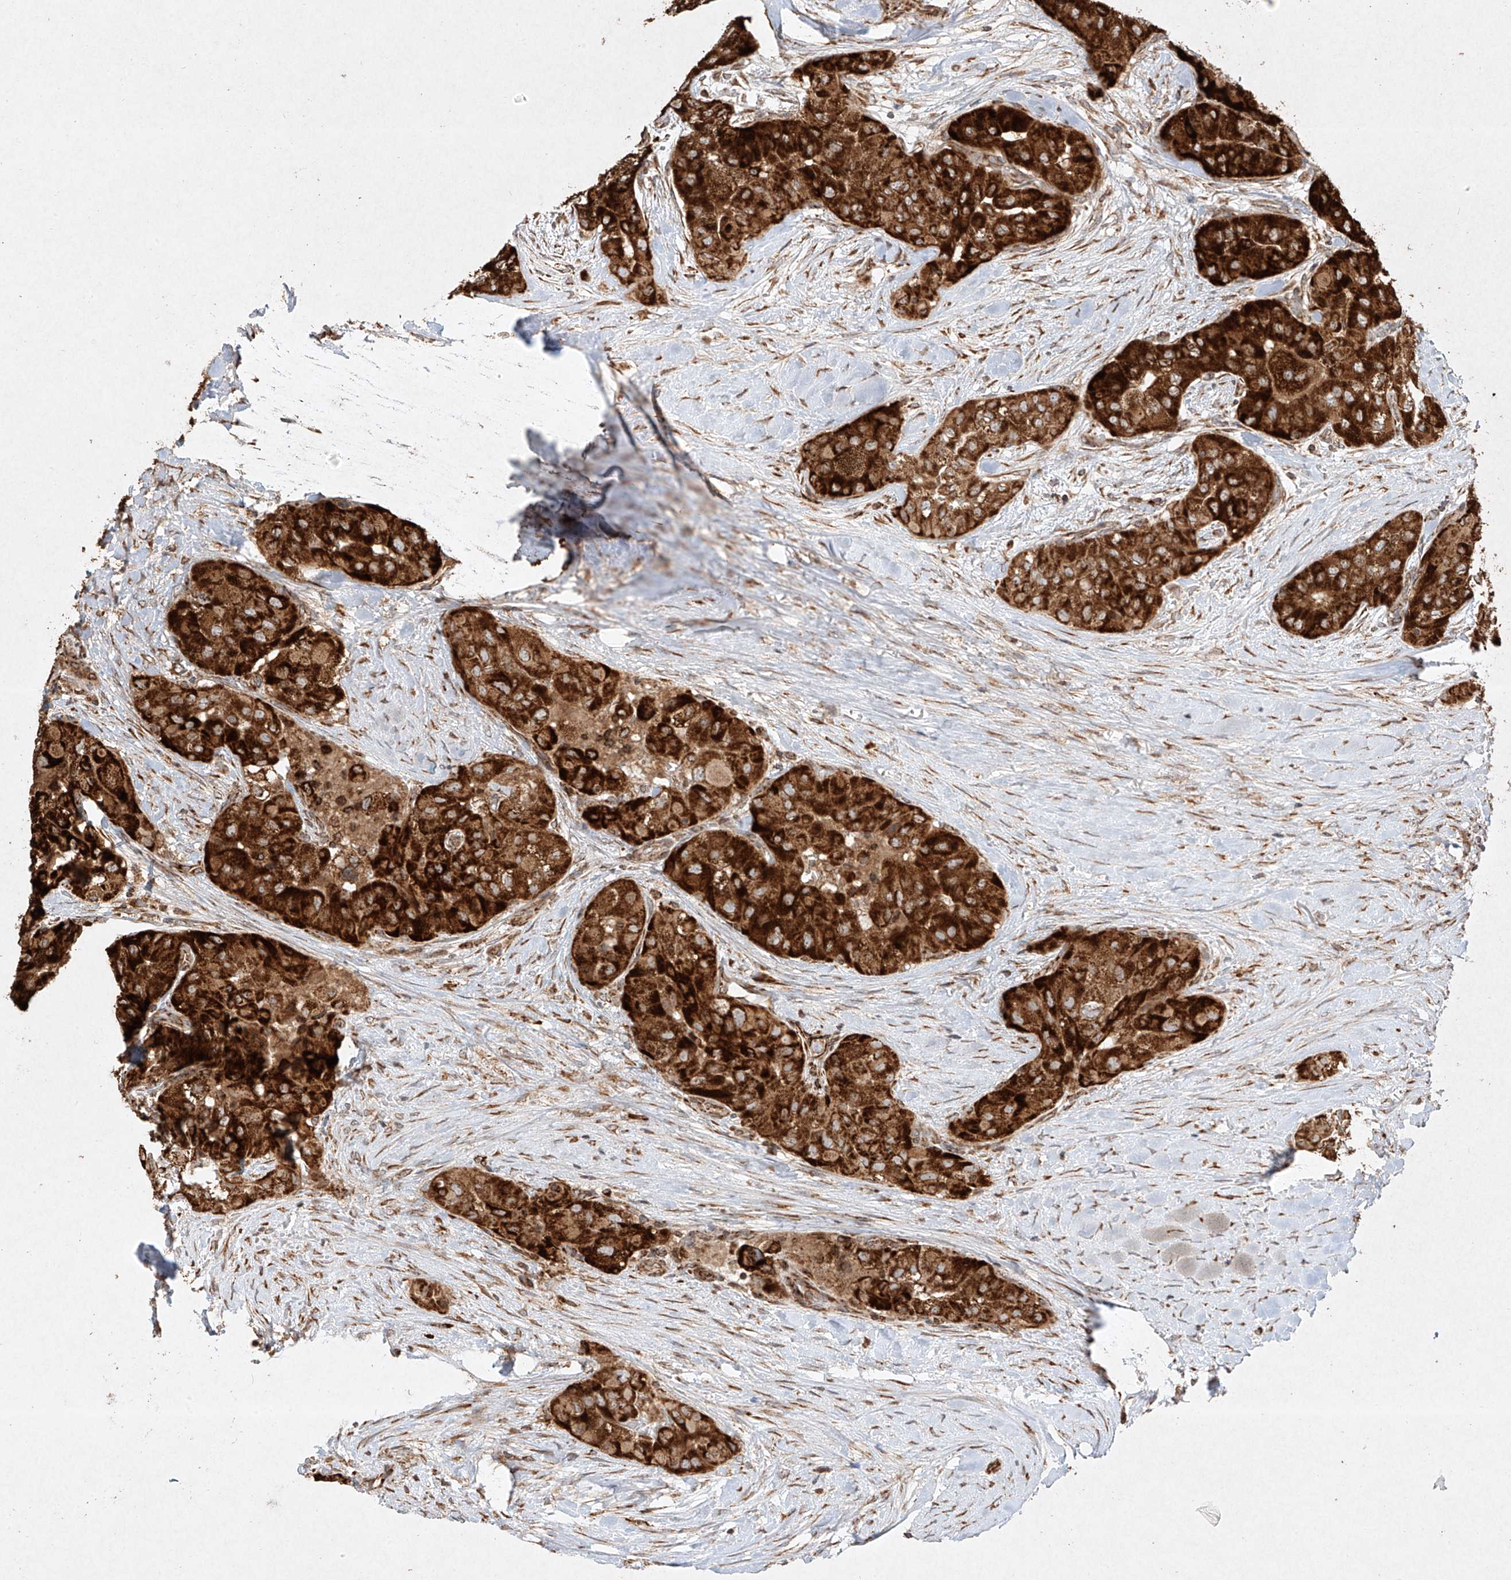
{"staining": {"intensity": "strong", "quantity": ">75%", "location": "cytoplasmic/membranous"}, "tissue": "thyroid cancer", "cell_type": "Tumor cells", "image_type": "cancer", "snomed": [{"axis": "morphology", "description": "Papillary adenocarcinoma, NOS"}, {"axis": "topography", "description": "Thyroid gland"}], "caption": "This is an image of immunohistochemistry staining of thyroid cancer (papillary adenocarcinoma), which shows strong positivity in the cytoplasmic/membranous of tumor cells.", "gene": "SEMA3B", "patient": {"sex": "female", "age": 59}}